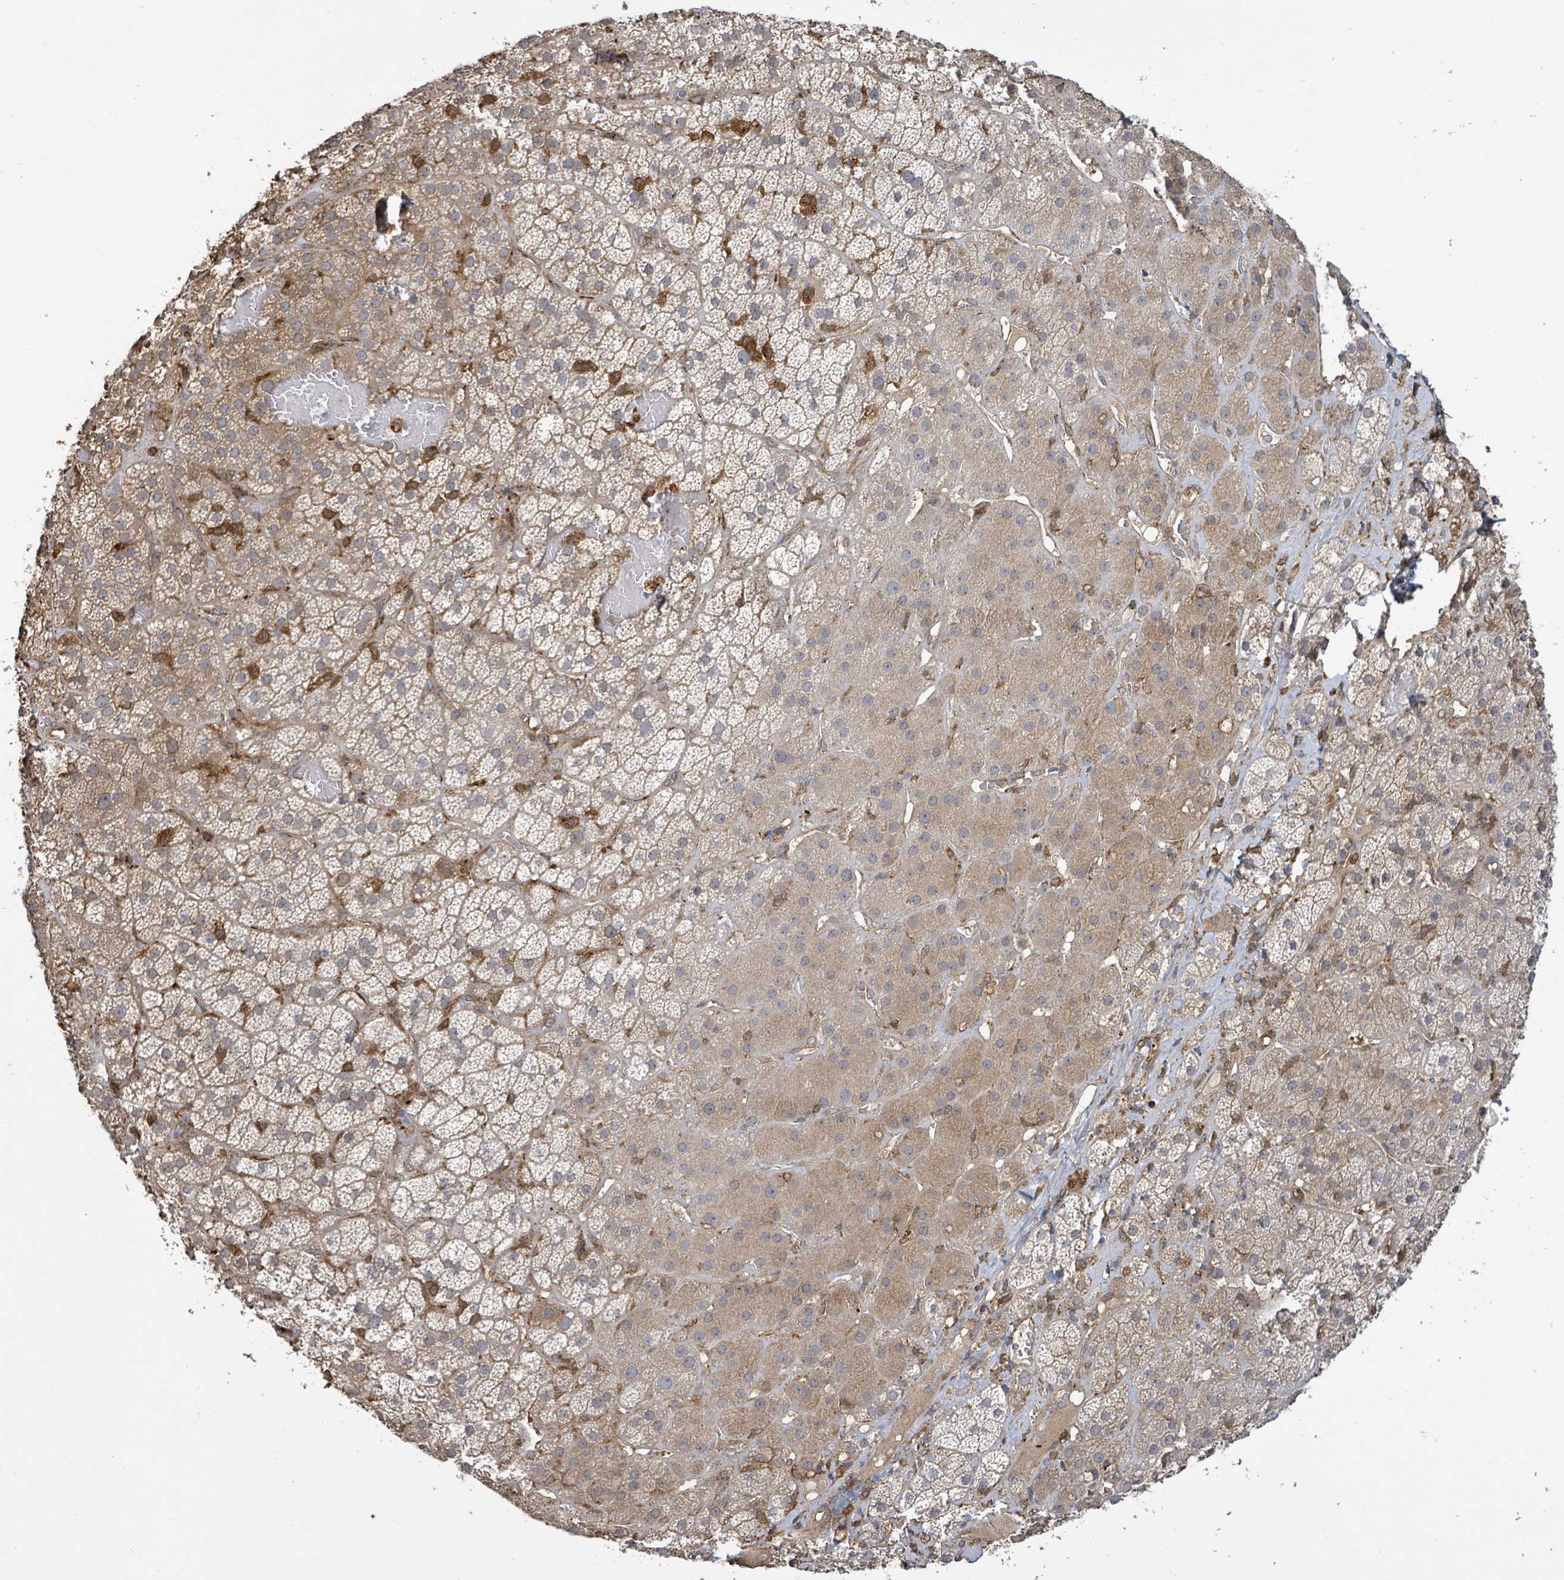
{"staining": {"intensity": "moderate", "quantity": ">75%", "location": "cytoplasmic/membranous"}, "tissue": "adrenal gland", "cell_type": "Glandular cells", "image_type": "normal", "snomed": [{"axis": "morphology", "description": "Normal tissue, NOS"}, {"axis": "topography", "description": "Adrenal gland"}], "caption": "This histopathology image exhibits unremarkable adrenal gland stained with immunohistochemistry to label a protein in brown. The cytoplasmic/membranous of glandular cells show moderate positivity for the protein. Nuclei are counter-stained blue.", "gene": "ARPIN", "patient": {"sex": "male", "age": 57}}